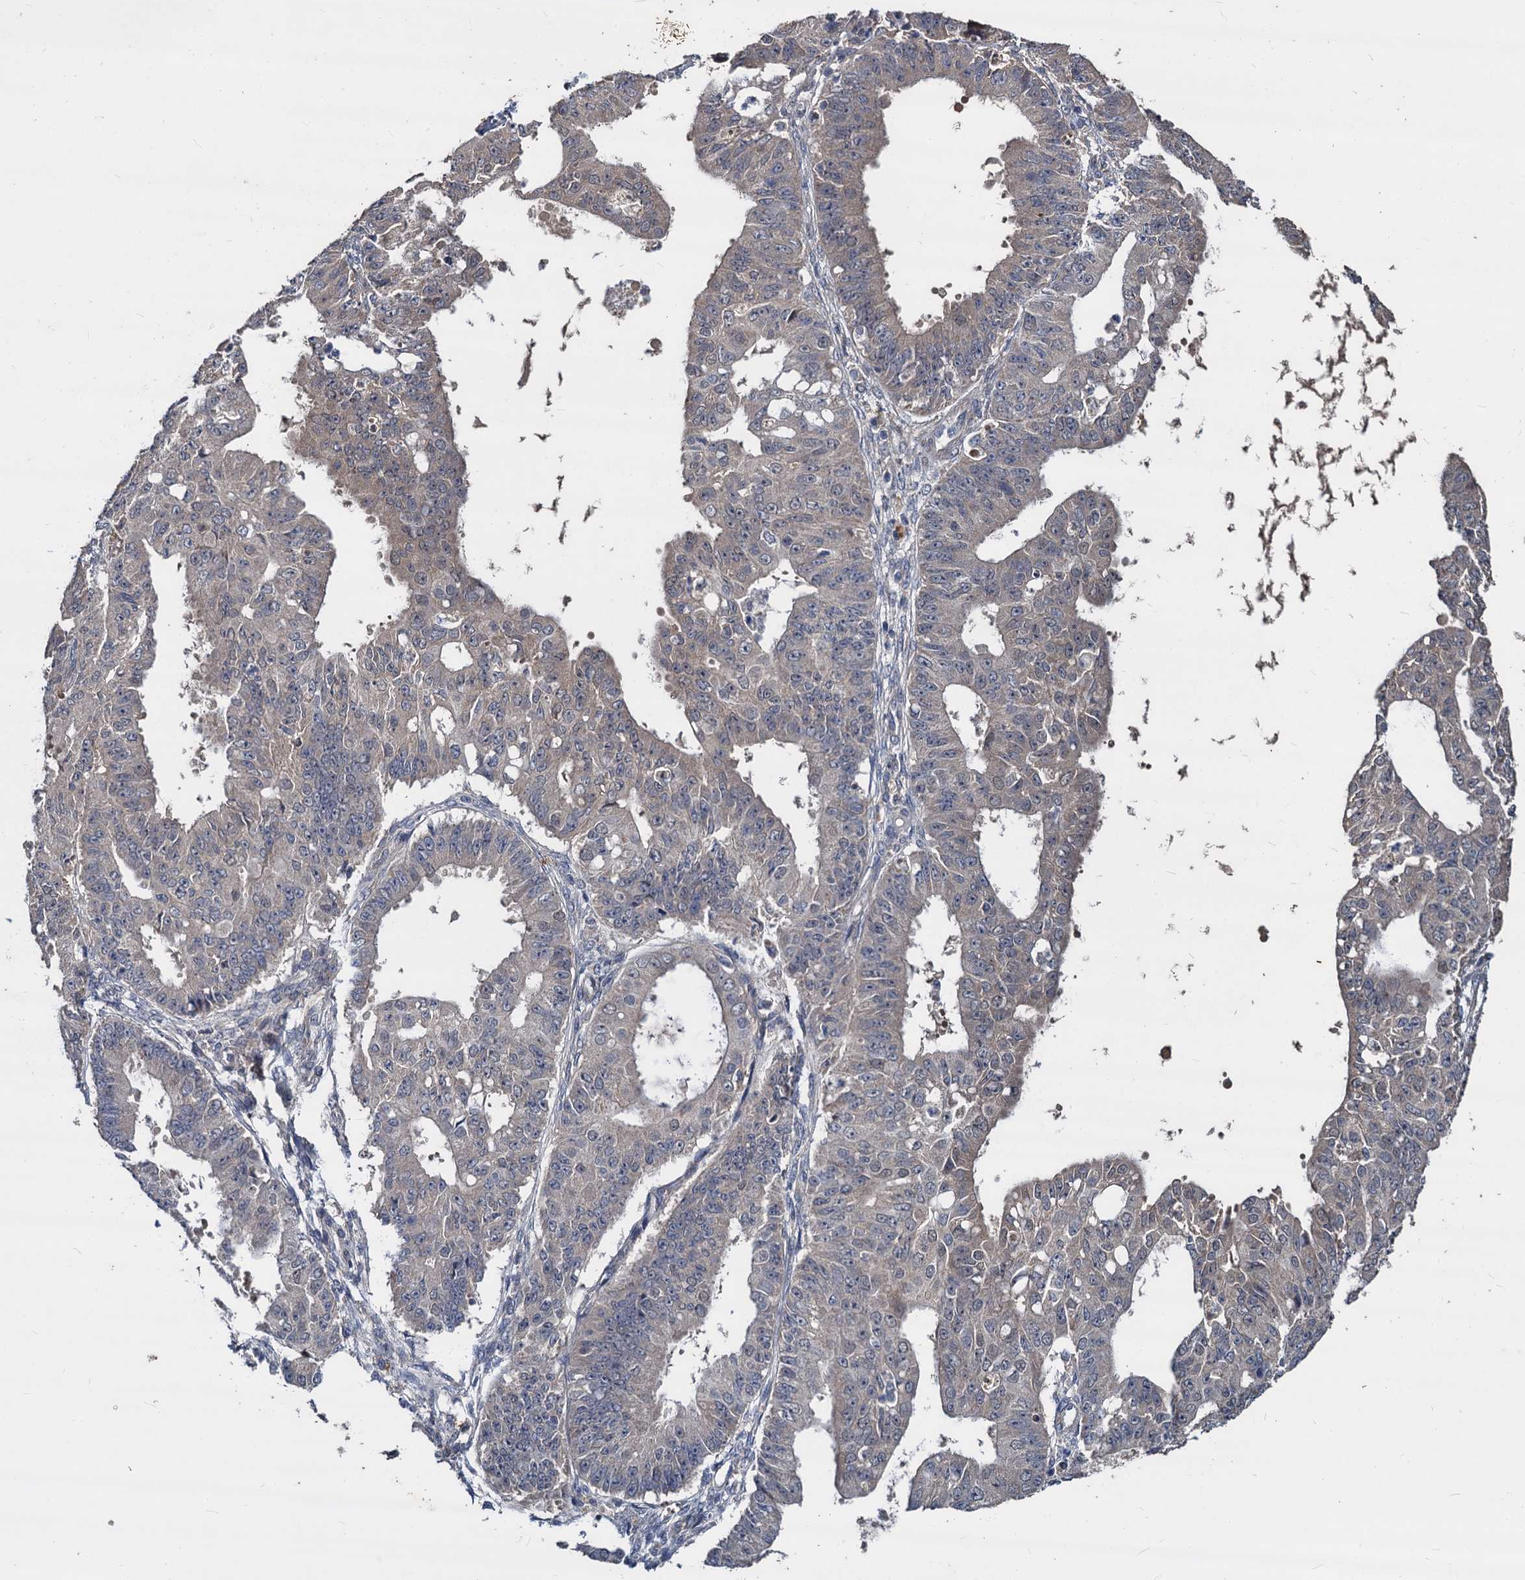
{"staining": {"intensity": "negative", "quantity": "none", "location": "none"}, "tissue": "ovarian cancer", "cell_type": "Tumor cells", "image_type": "cancer", "snomed": [{"axis": "morphology", "description": "Carcinoma, endometroid"}, {"axis": "topography", "description": "Appendix"}, {"axis": "topography", "description": "Ovary"}], "caption": "An immunohistochemistry micrograph of ovarian cancer (endometroid carcinoma) is shown. There is no staining in tumor cells of ovarian cancer (endometroid carcinoma).", "gene": "CCDC184", "patient": {"sex": "female", "age": 42}}